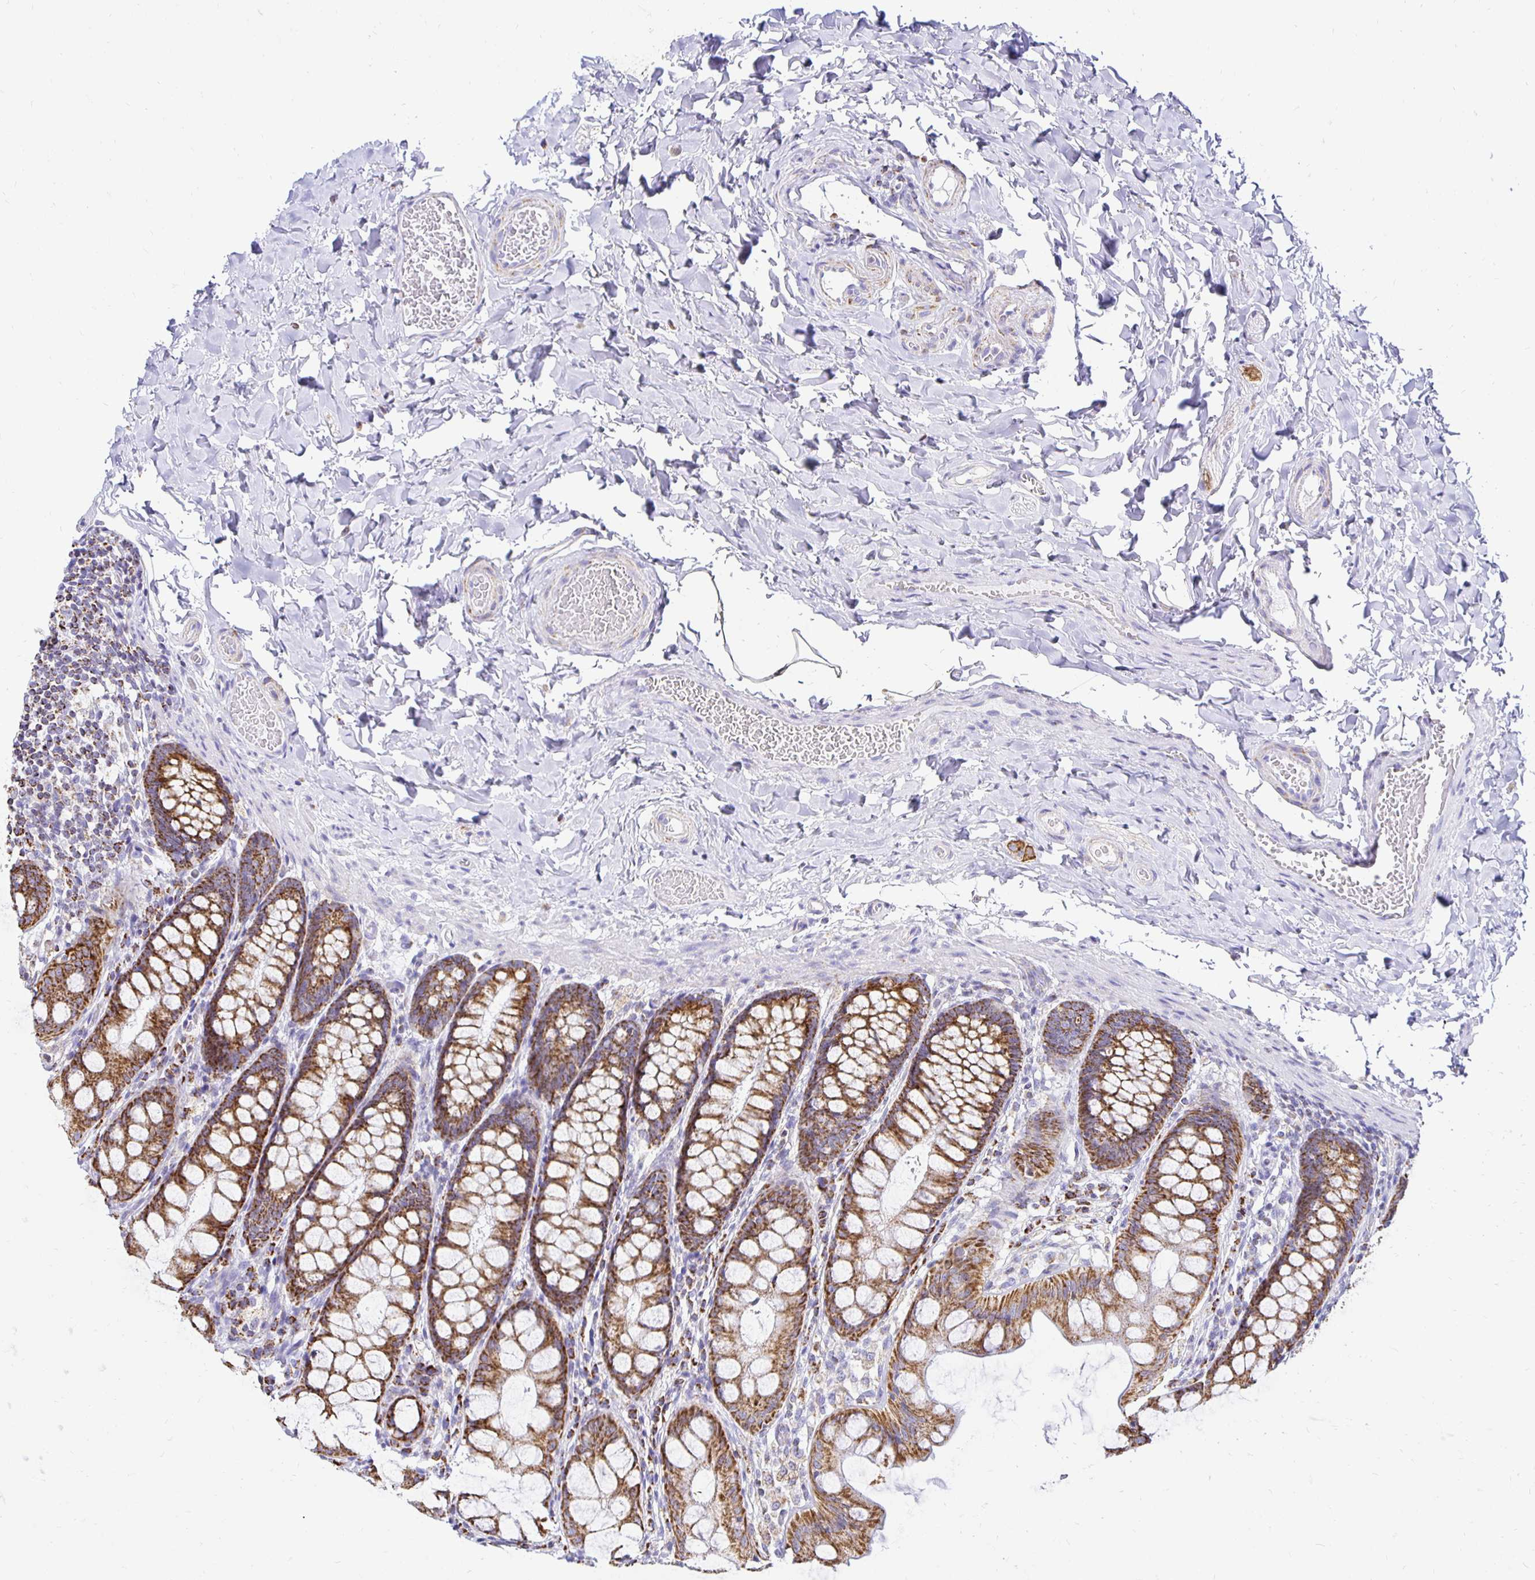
{"staining": {"intensity": "negative", "quantity": "none", "location": "none"}, "tissue": "colon", "cell_type": "Endothelial cells", "image_type": "normal", "snomed": [{"axis": "morphology", "description": "Normal tissue, NOS"}, {"axis": "topography", "description": "Colon"}], "caption": "A high-resolution image shows immunohistochemistry staining of unremarkable colon, which exhibits no significant expression in endothelial cells.", "gene": "PLAAT2", "patient": {"sex": "male", "age": 47}}